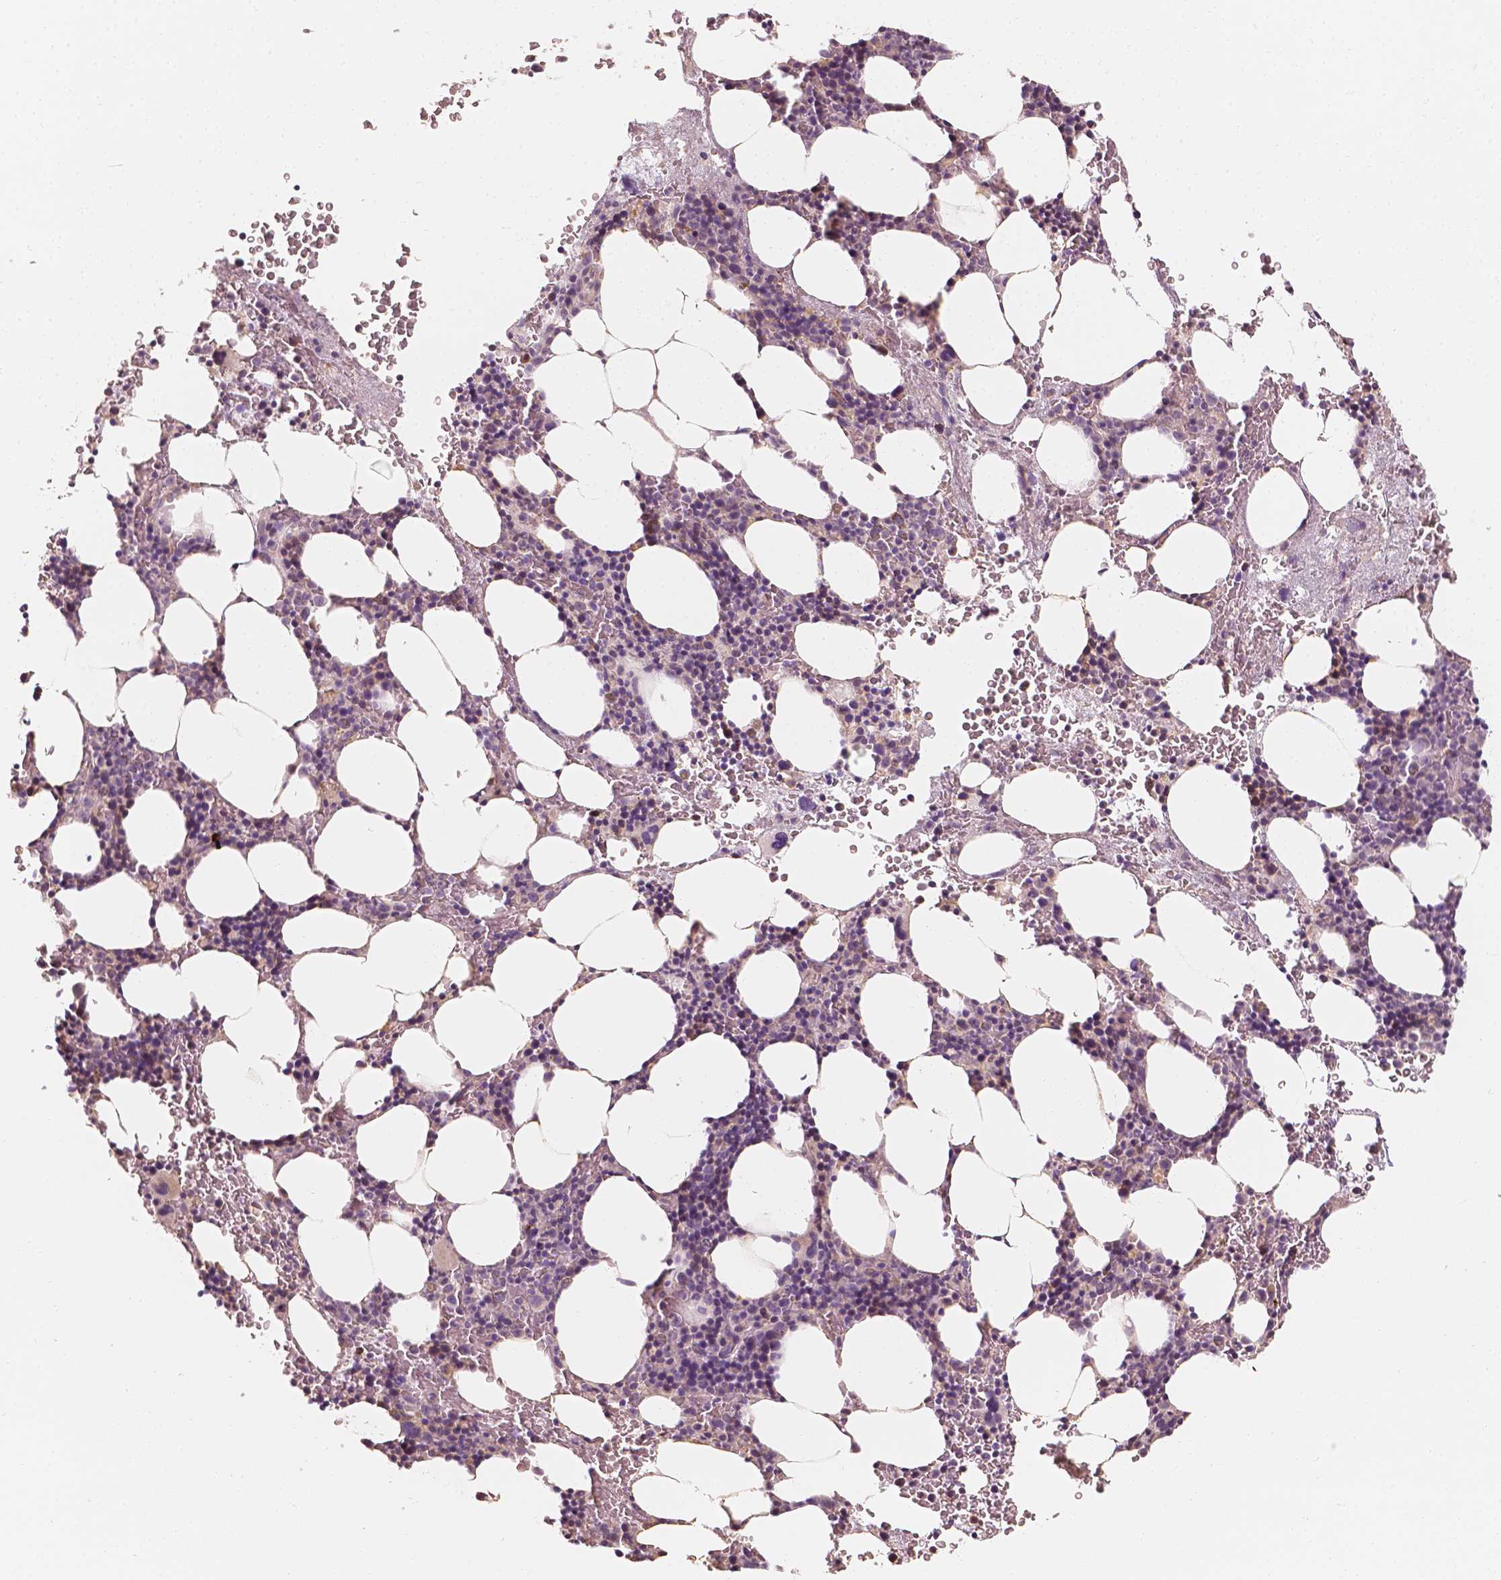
{"staining": {"intensity": "moderate", "quantity": "<25%", "location": "cytoplasmic/membranous"}, "tissue": "bone marrow", "cell_type": "Hematopoietic cells", "image_type": "normal", "snomed": [{"axis": "morphology", "description": "Normal tissue, NOS"}, {"axis": "topography", "description": "Bone marrow"}], "caption": "The histopathology image shows immunohistochemical staining of unremarkable bone marrow. There is moderate cytoplasmic/membranous expression is present in approximately <25% of hematopoietic cells.", "gene": "SHPK", "patient": {"sex": "male", "age": 77}}